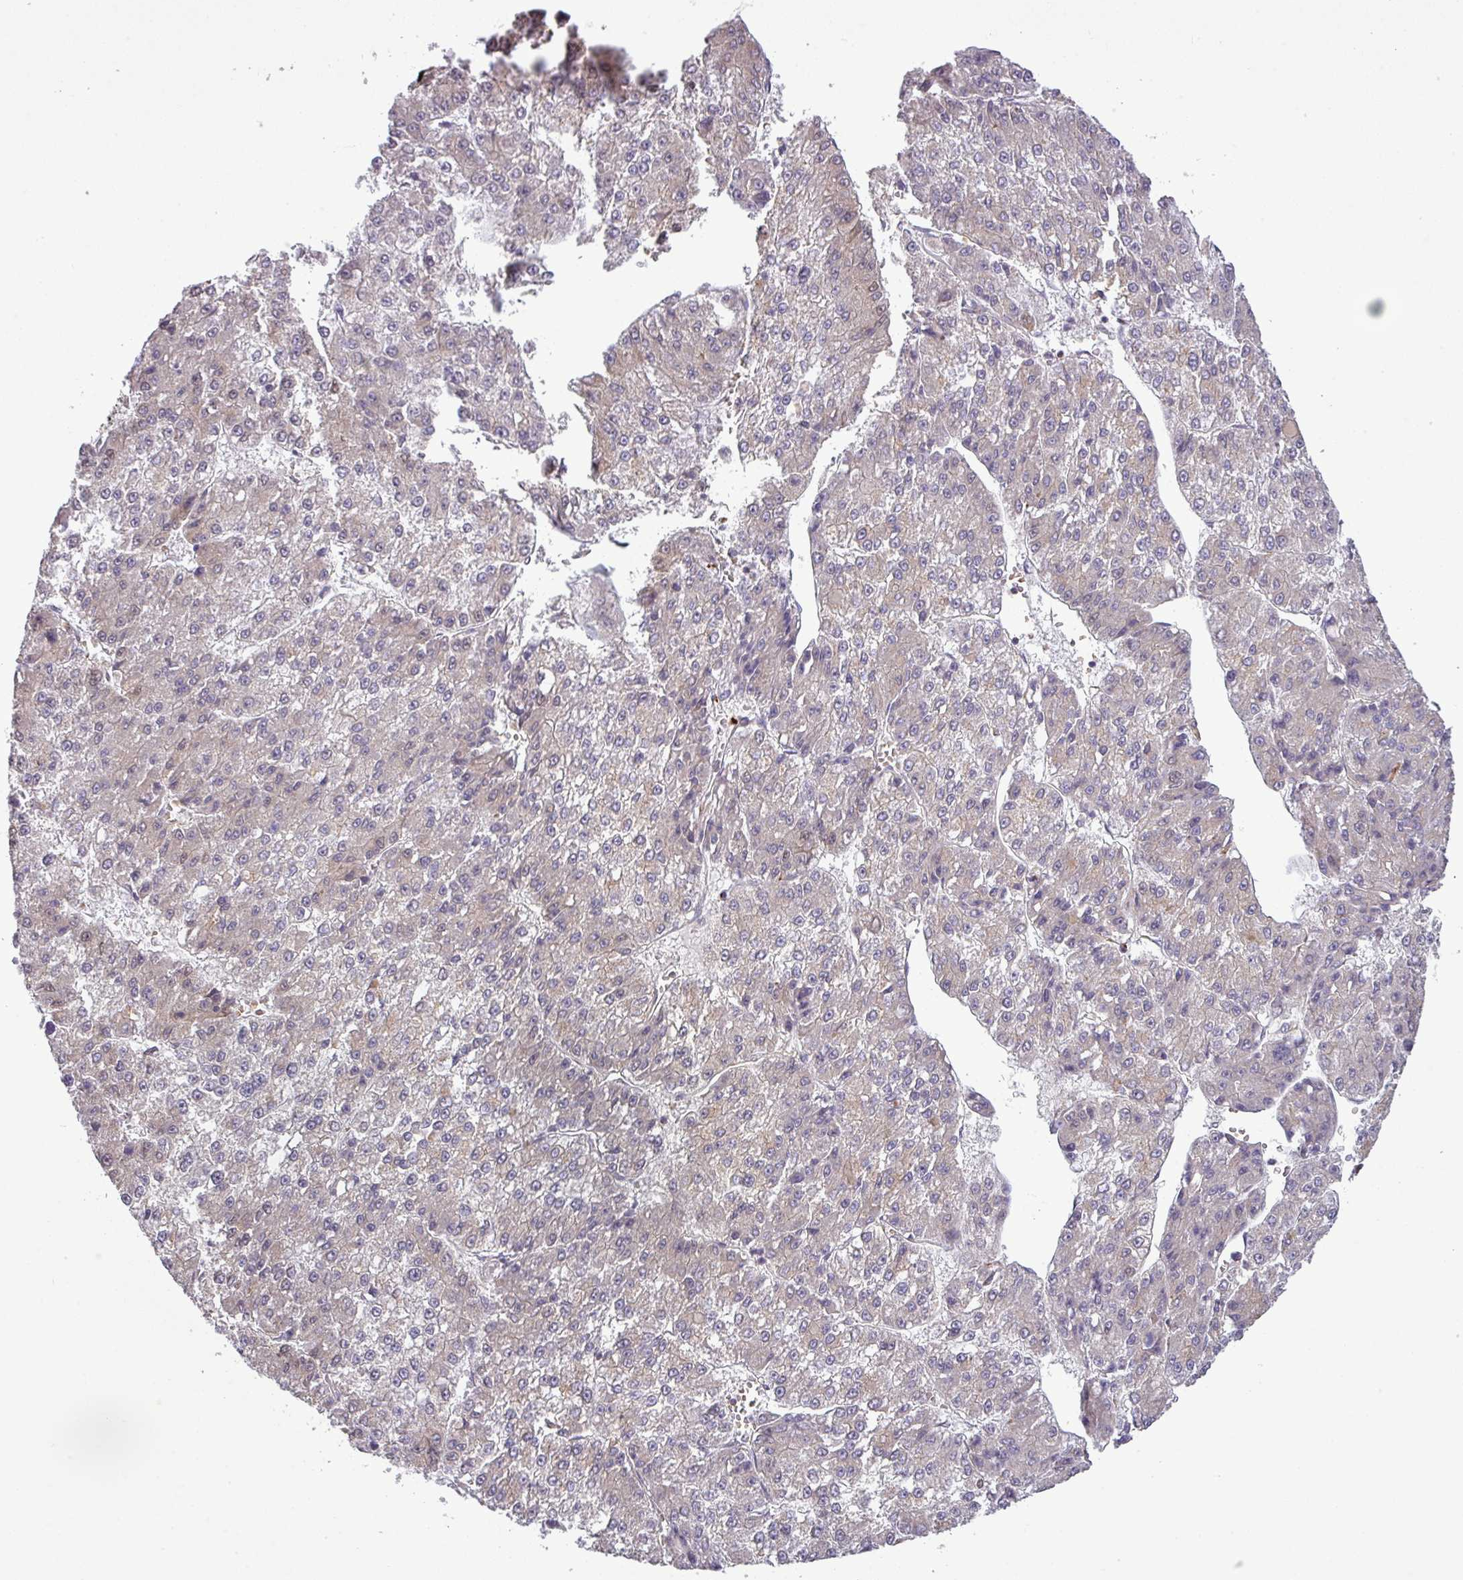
{"staining": {"intensity": "negative", "quantity": "none", "location": "none"}, "tissue": "liver cancer", "cell_type": "Tumor cells", "image_type": "cancer", "snomed": [{"axis": "morphology", "description": "Carcinoma, Hepatocellular, NOS"}, {"axis": "topography", "description": "Liver"}], "caption": "Immunohistochemistry (IHC) histopathology image of neoplastic tissue: human liver cancer stained with DAB displays no significant protein expression in tumor cells.", "gene": "TPRA1", "patient": {"sex": "female", "age": 73}}